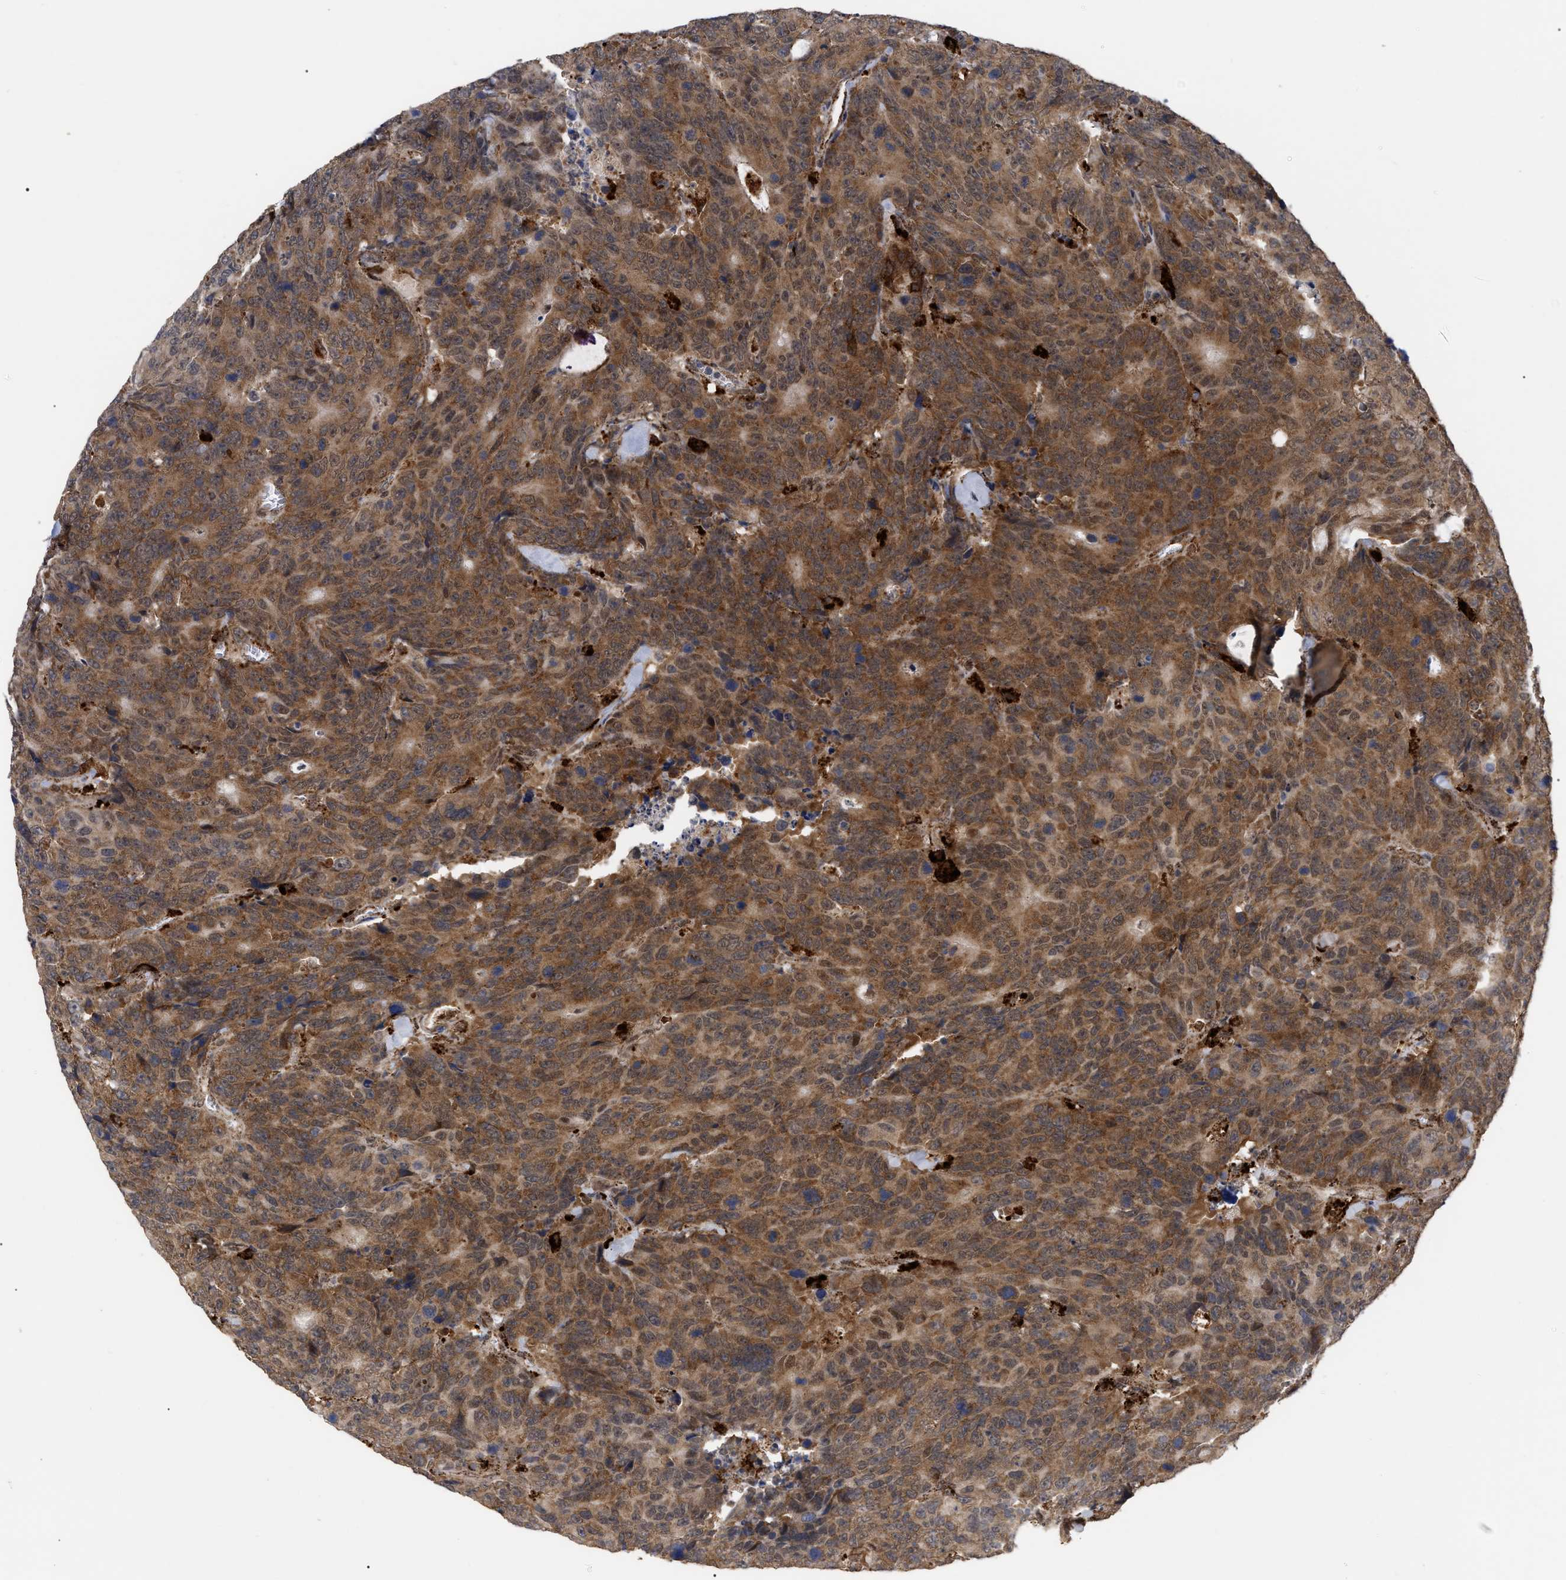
{"staining": {"intensity": "moderate", "quantity": ">75%", "location": "cytoplasmic/membranous"}, "tissue": "colorectal cancer", "cell_type": "Tumor cells", "image_type": "cancer", "snomed": [{"axis": "morphology", "description": "Adenocarcinoma, NOS"}, {"axis": "topography", "description": "Colon"}], "caption": "Immunohistochemical staining of colorectal cancer exhibits moderate cytoplasmic/membranous protein expression in about >75% of tumor cells. Nuclei are stained in blue.", "gene": "UPF1", "patient": {"sex": "female", "age": 86}}